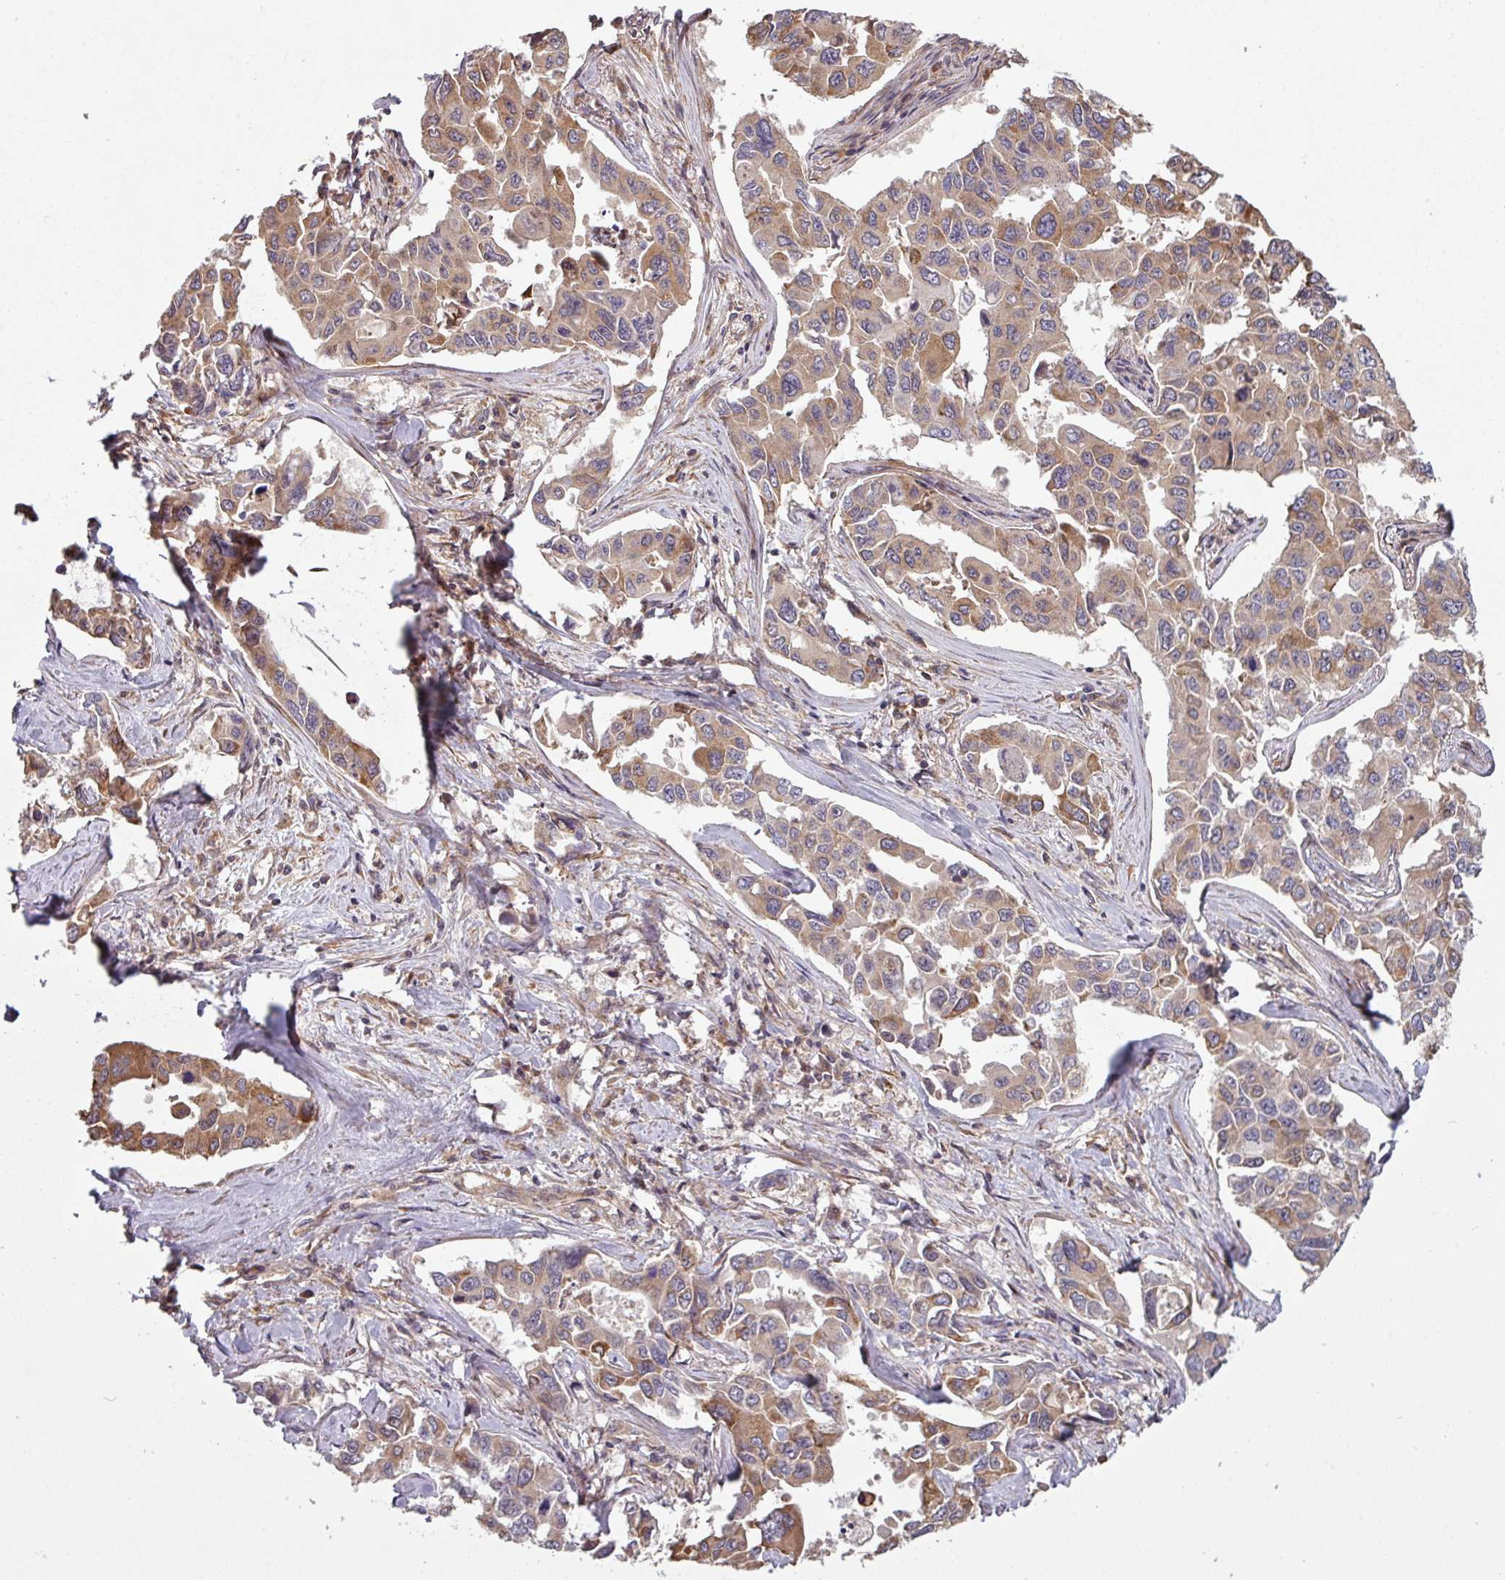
{"staining": {"intensity": "moderate", "quantity": ">75%", "location": "cytoplasmic/membranous"}, "tissue": "lung cancer", "cell_type": "Tumor cells", "image_type": "cancer", "snomed": [{"axis": "morphology", "description": "Adenocarcinoma, NOS"}, {"axis": "topography", "description": "Lung"}], "caption": "Immunohistochemistry of human adenocarcinoma (lung) reveals medium levels of moderate cytoplasmic/membranous positivity in about >75% of tumor cells.", "gene": "SNRNP25", "patient": {"sex": "male", "age": 64}}